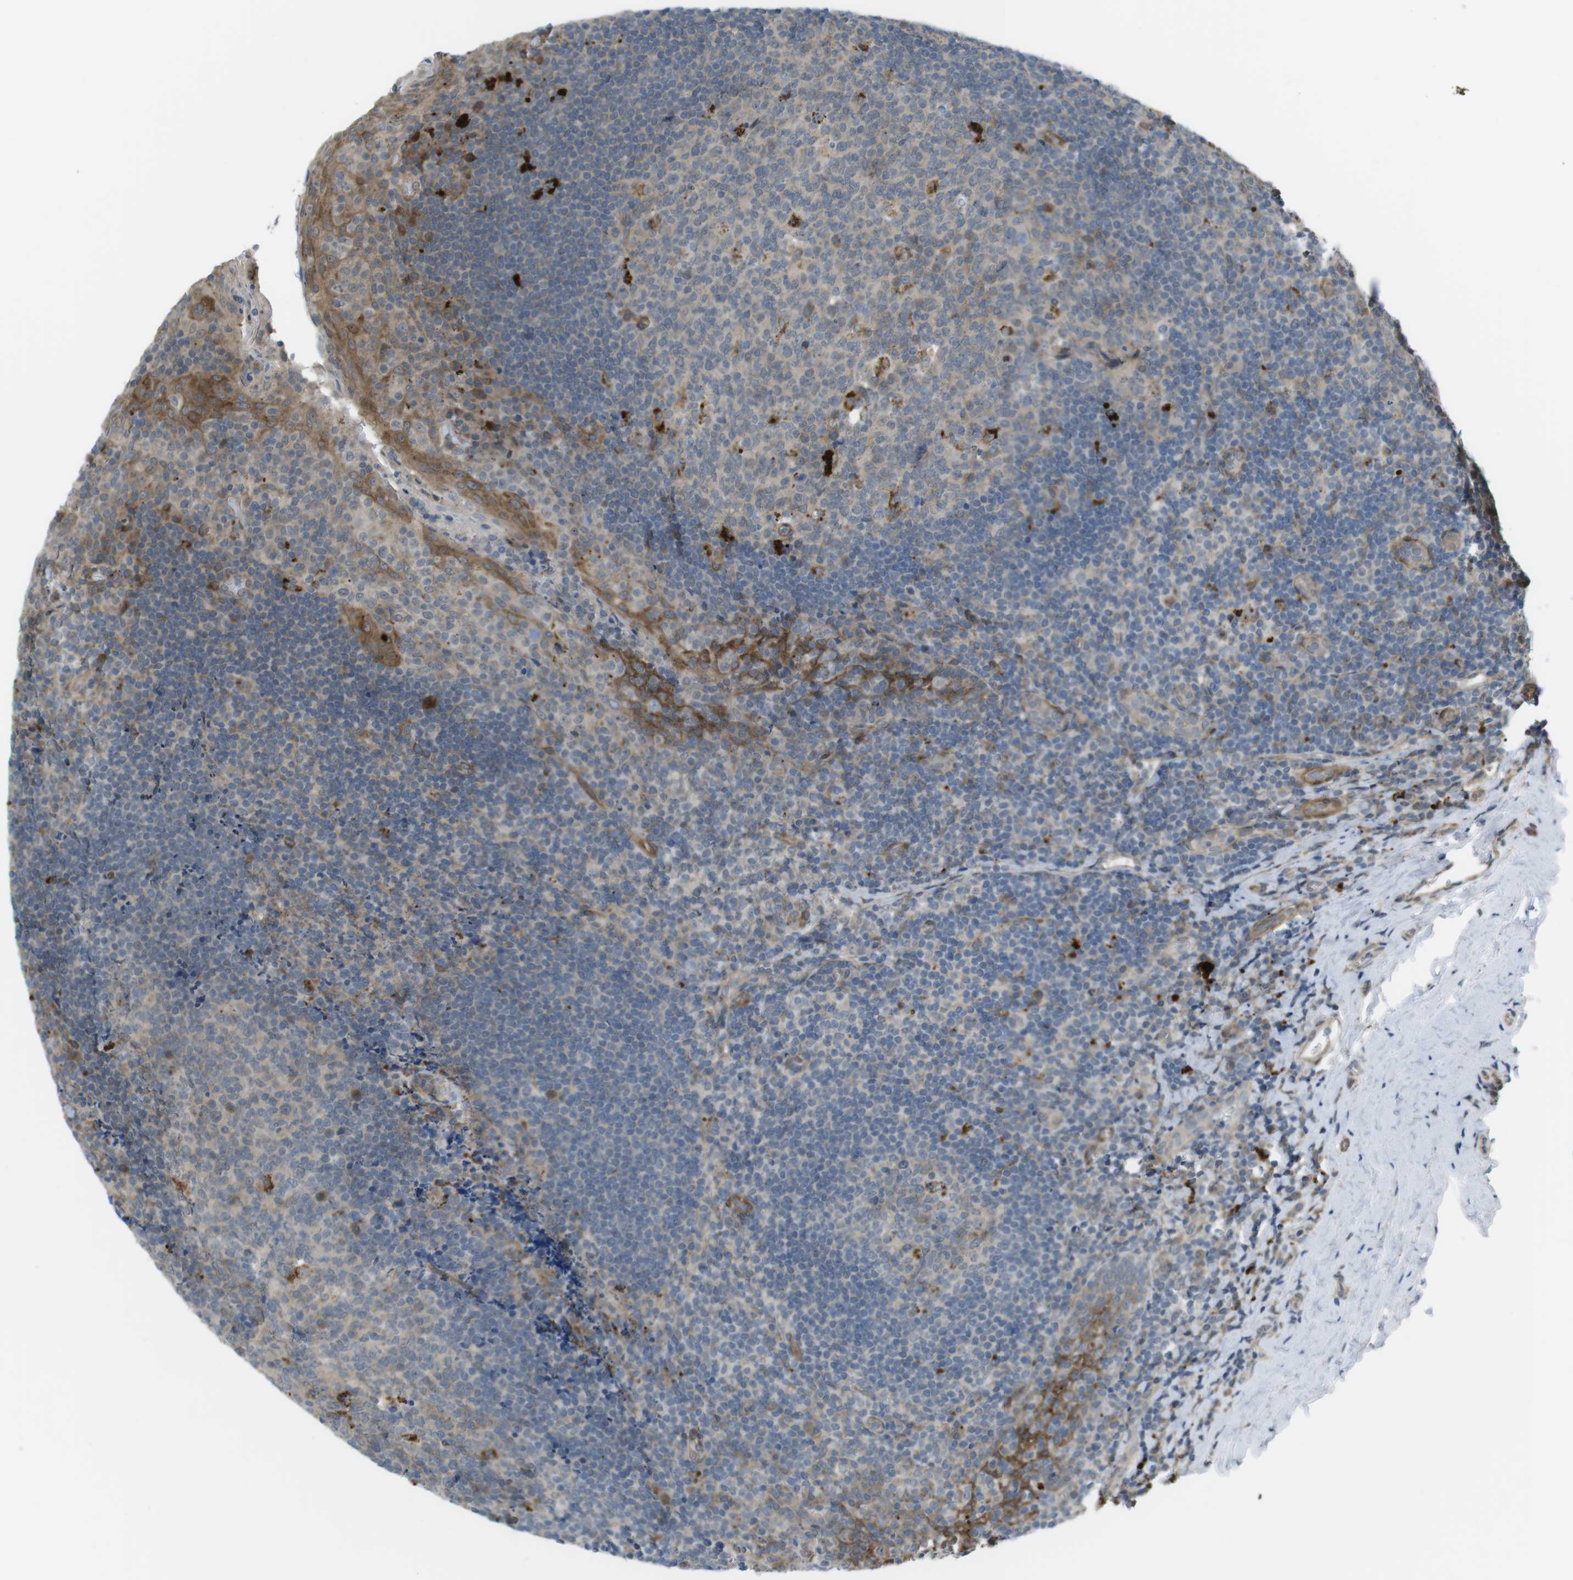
{"staining": {"intensity": "moderate", "quantity": "<25%", "location": "cytoplasmic/membranous"}, "tissue": "tonsil", "cell_type": "Germinal center cells", "image_type": "normal", "snomed": [{"axis": "morphology", "description": "Normal tissue, NOS"}, {"axis": "topography", "description": "Tonsil"}], "caption": "Moderate cytoplasmic/membranous positivity for a protein is present in about <25% of germinal center cells of normal tonsil using immunohistochemistry (IHC).", "gene": "KANK2", "patient": {"sex": "male", "age": 17}}